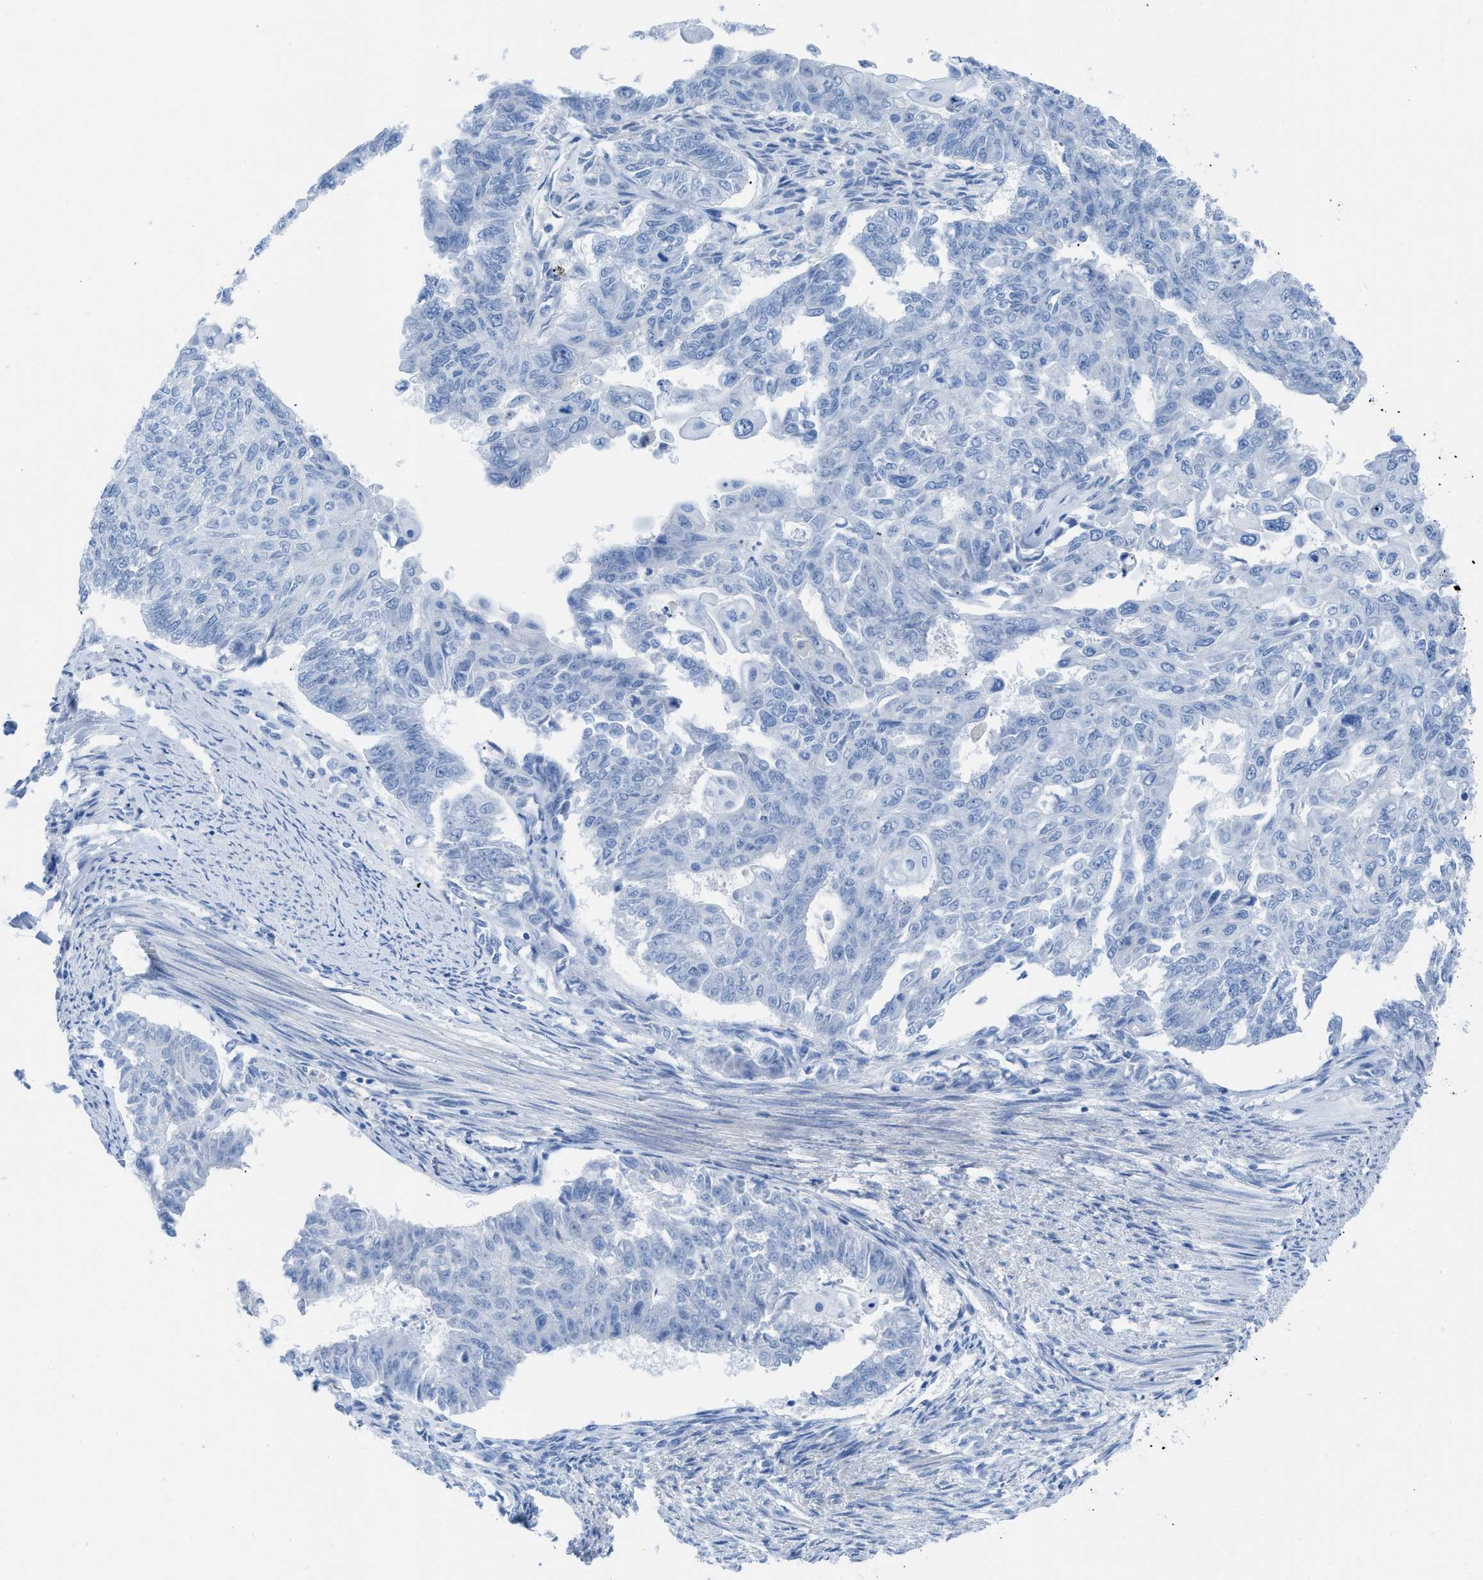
{"staining": {"intensity": "negative", "quantity": "none", "location": "none"}, "tissue": "endometrial cancer", "cell_type": "Tumor cells", "image_type": "cancer", "snomed": [{"axis": "morphology", "description": "Adenocarcinoma, NOS"}, {"axis": "topography", "description": "Endometrium"}], "caption": "Endometrial cancer was stained to show a protein in brown. There is no significant expression in tumor cells. (DAB IHC, high magnification).", "gene": "TCL1A", "patient": {"sex": "female", "age": 32}}